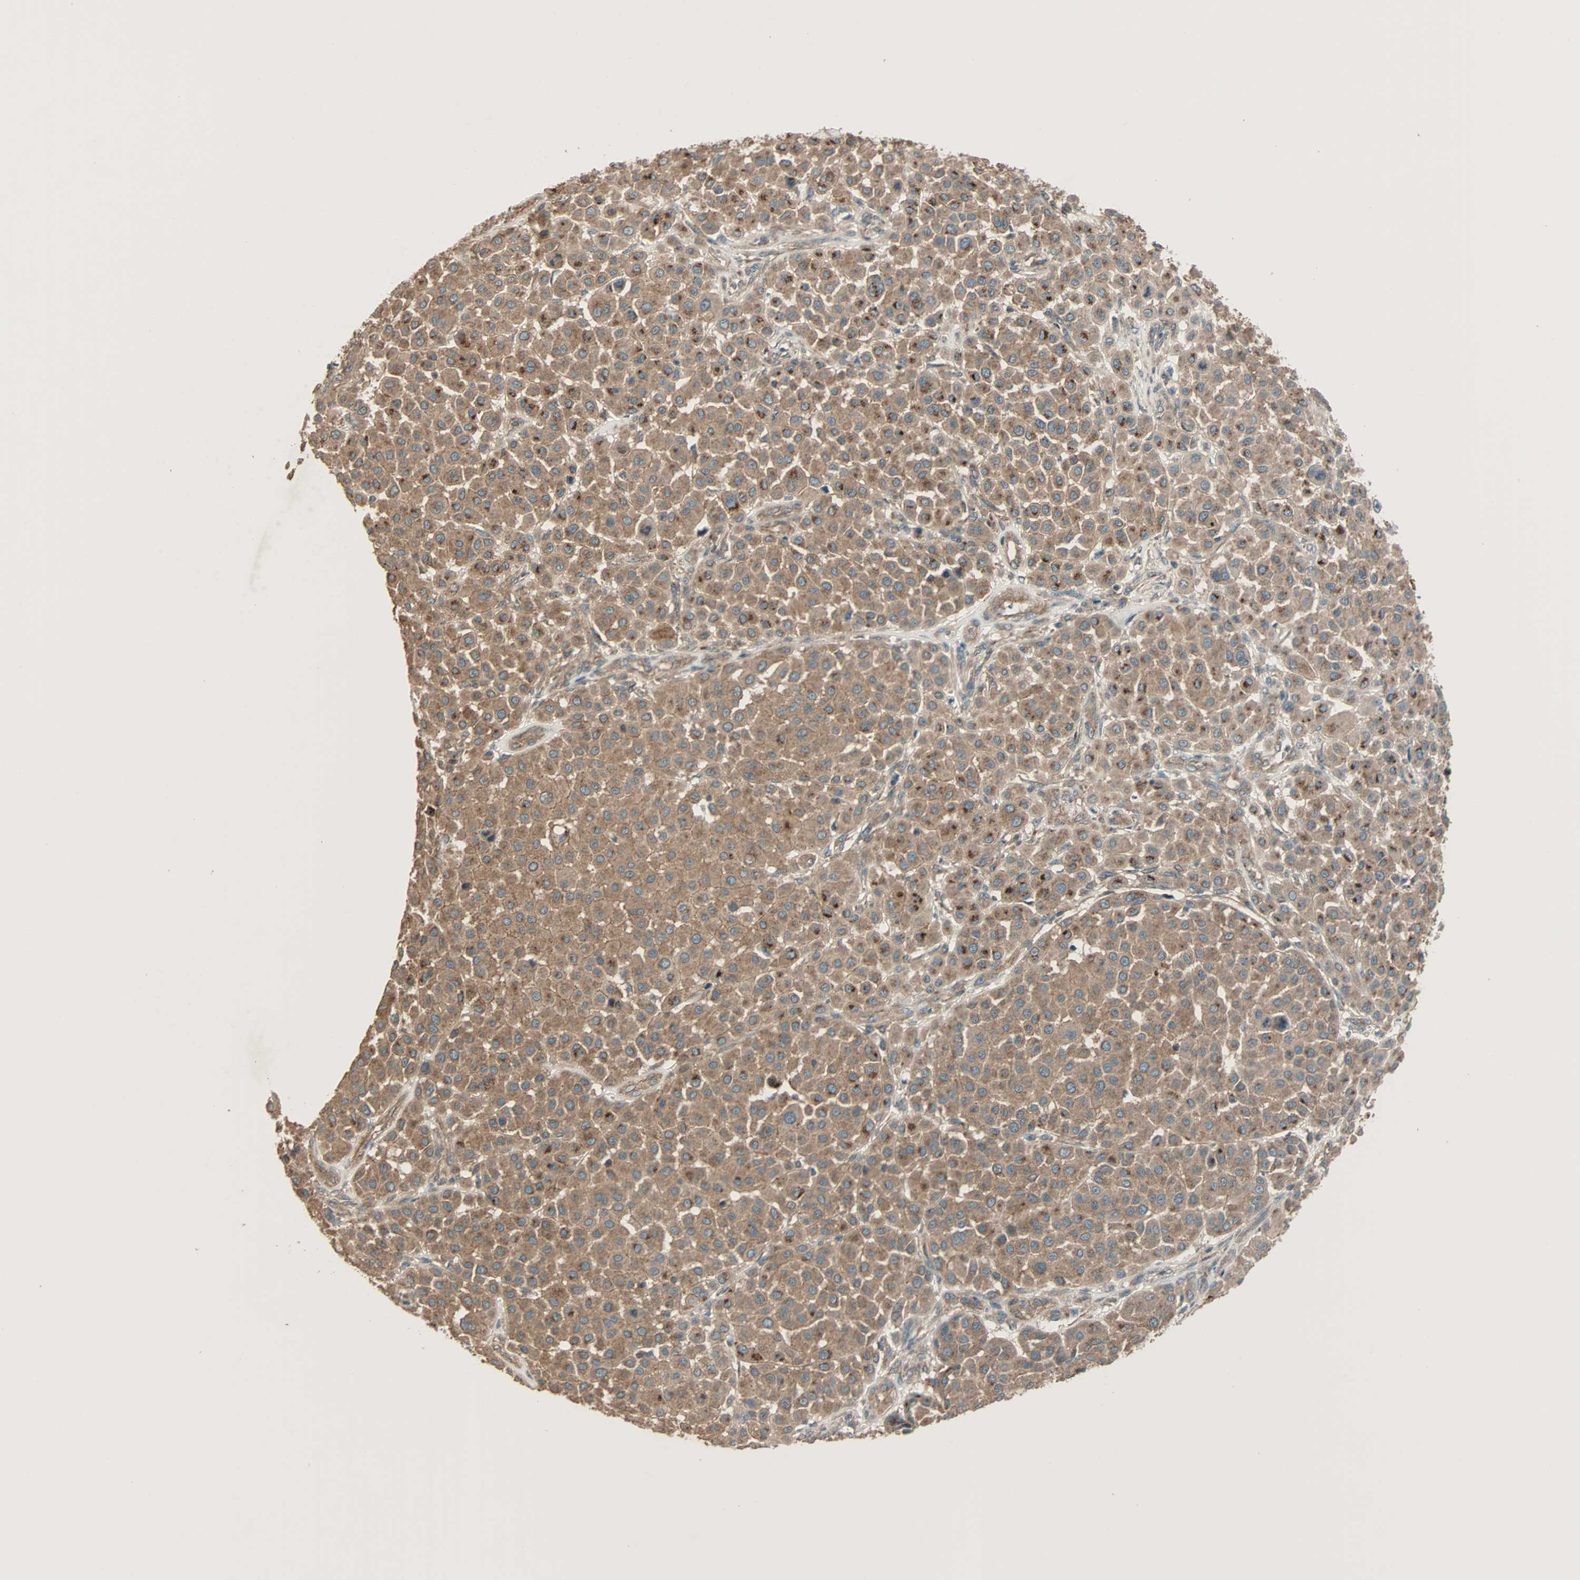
{"staining": {"intensity": "moderate", "quantity": ">75%", "location": "cytoplasmic/membranous"}, "tissue": "melanoma", "cell_type": "Tumor cells", "image_type": "cancer", "snomed": [{"axis": "morphology", "description": "Malignant melanoma, Metastatic site"}, {"axis": "topography", "description": "Soft tissue"}], "caption": "A histopathology image of human melanoma stained for a protein demonstrates moderate cytoplasmic/membranous brown staining in tumor cells.", "gene": "MAP3K21", "patient": {"sex": "male", "age": 41}}